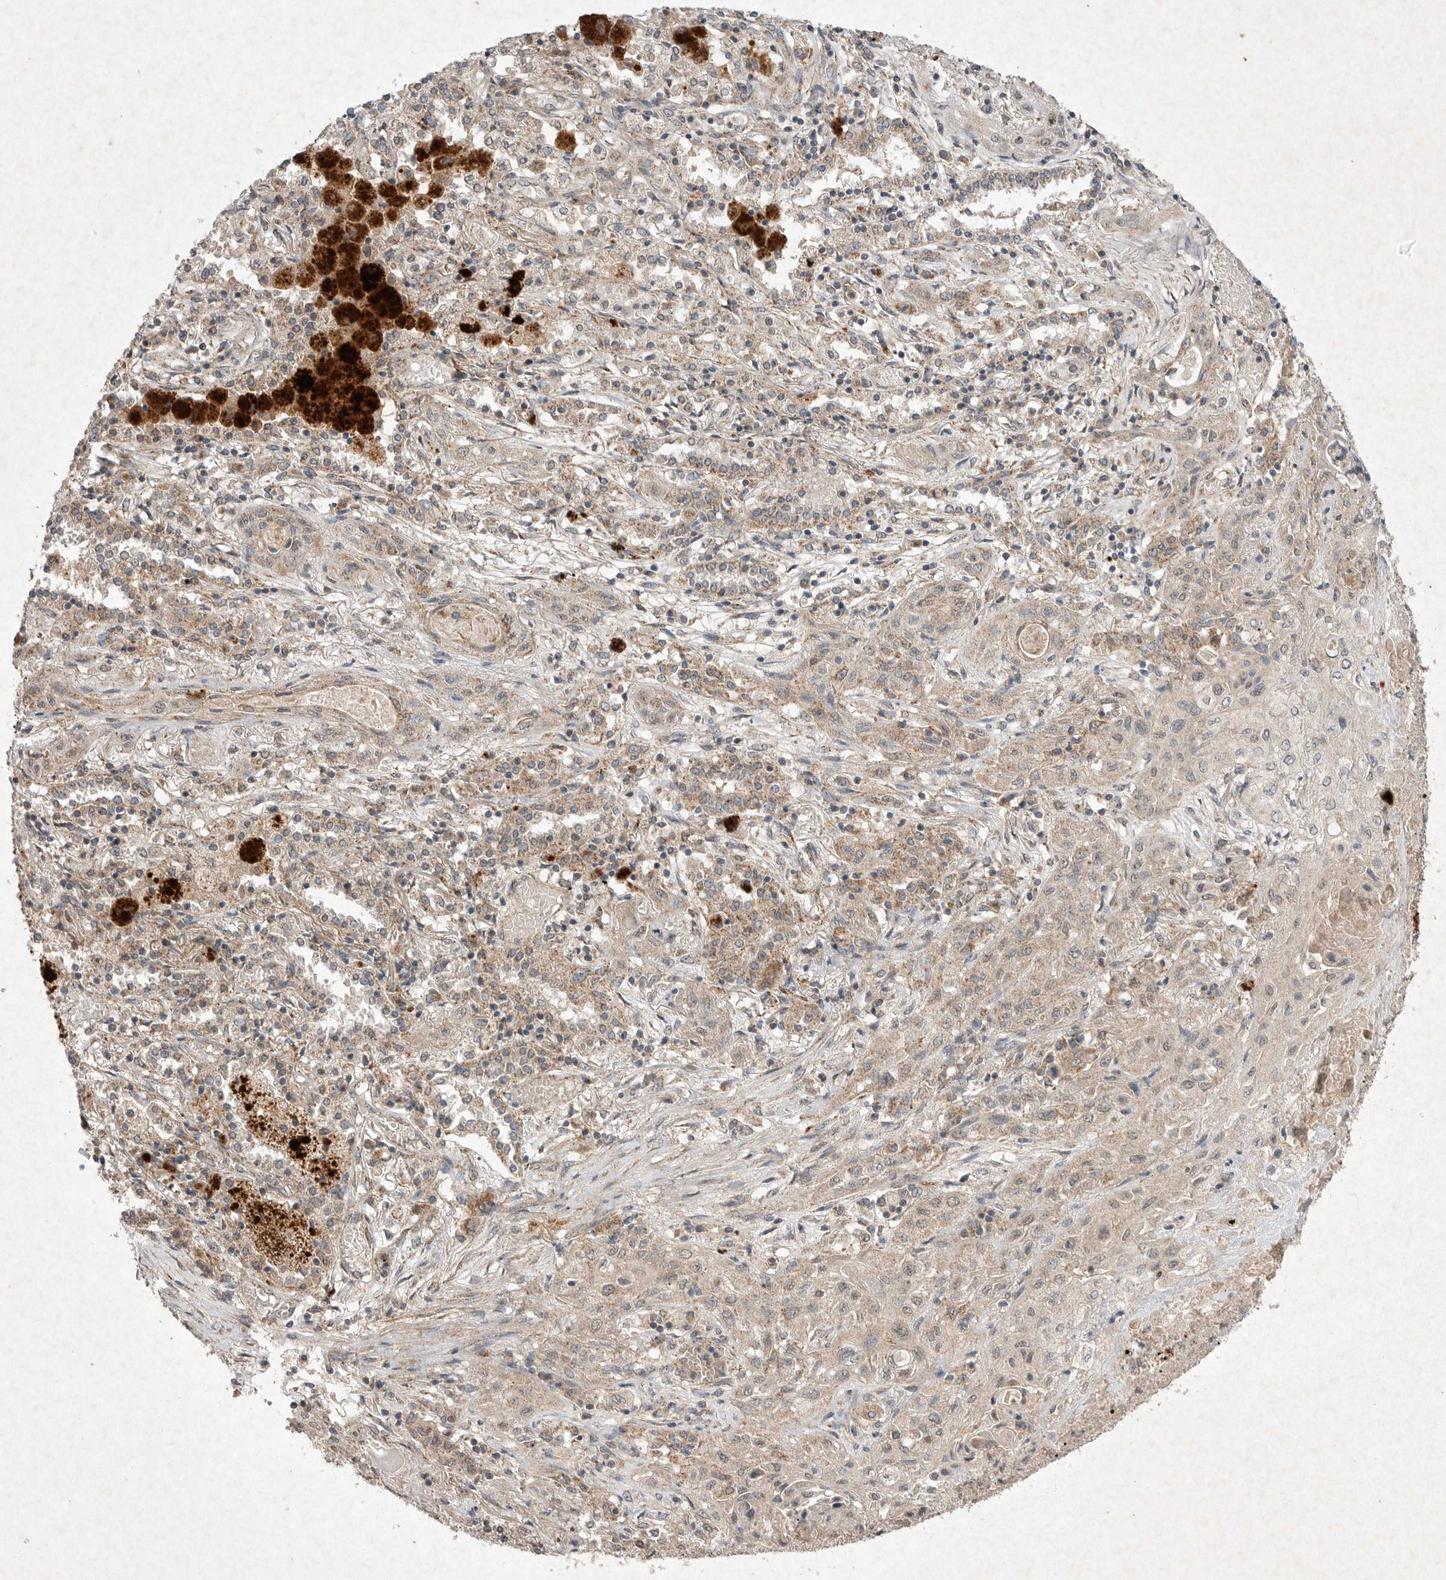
{"staining": {"intensity": "weak", "quantity": "<25%", "location": "cytoplasmic/membranous"}, "tissue": "lung cancer", "cell_type": "Tumor cells", "image_type": "cancer", "snomed": [{"axis": "morphology", "description": "Squamous cell carcinoma, NOS"}, {"axis": "topography", "description": "Lung"}], "caption": "High power microscopy histopathology image of an IHC micrograph of lung cancer (squamous cell carcinoma), revealing no significant positivity in tumor cells.", "gene": "DDR1", "patient": {"sex": "female", "age": 47}}